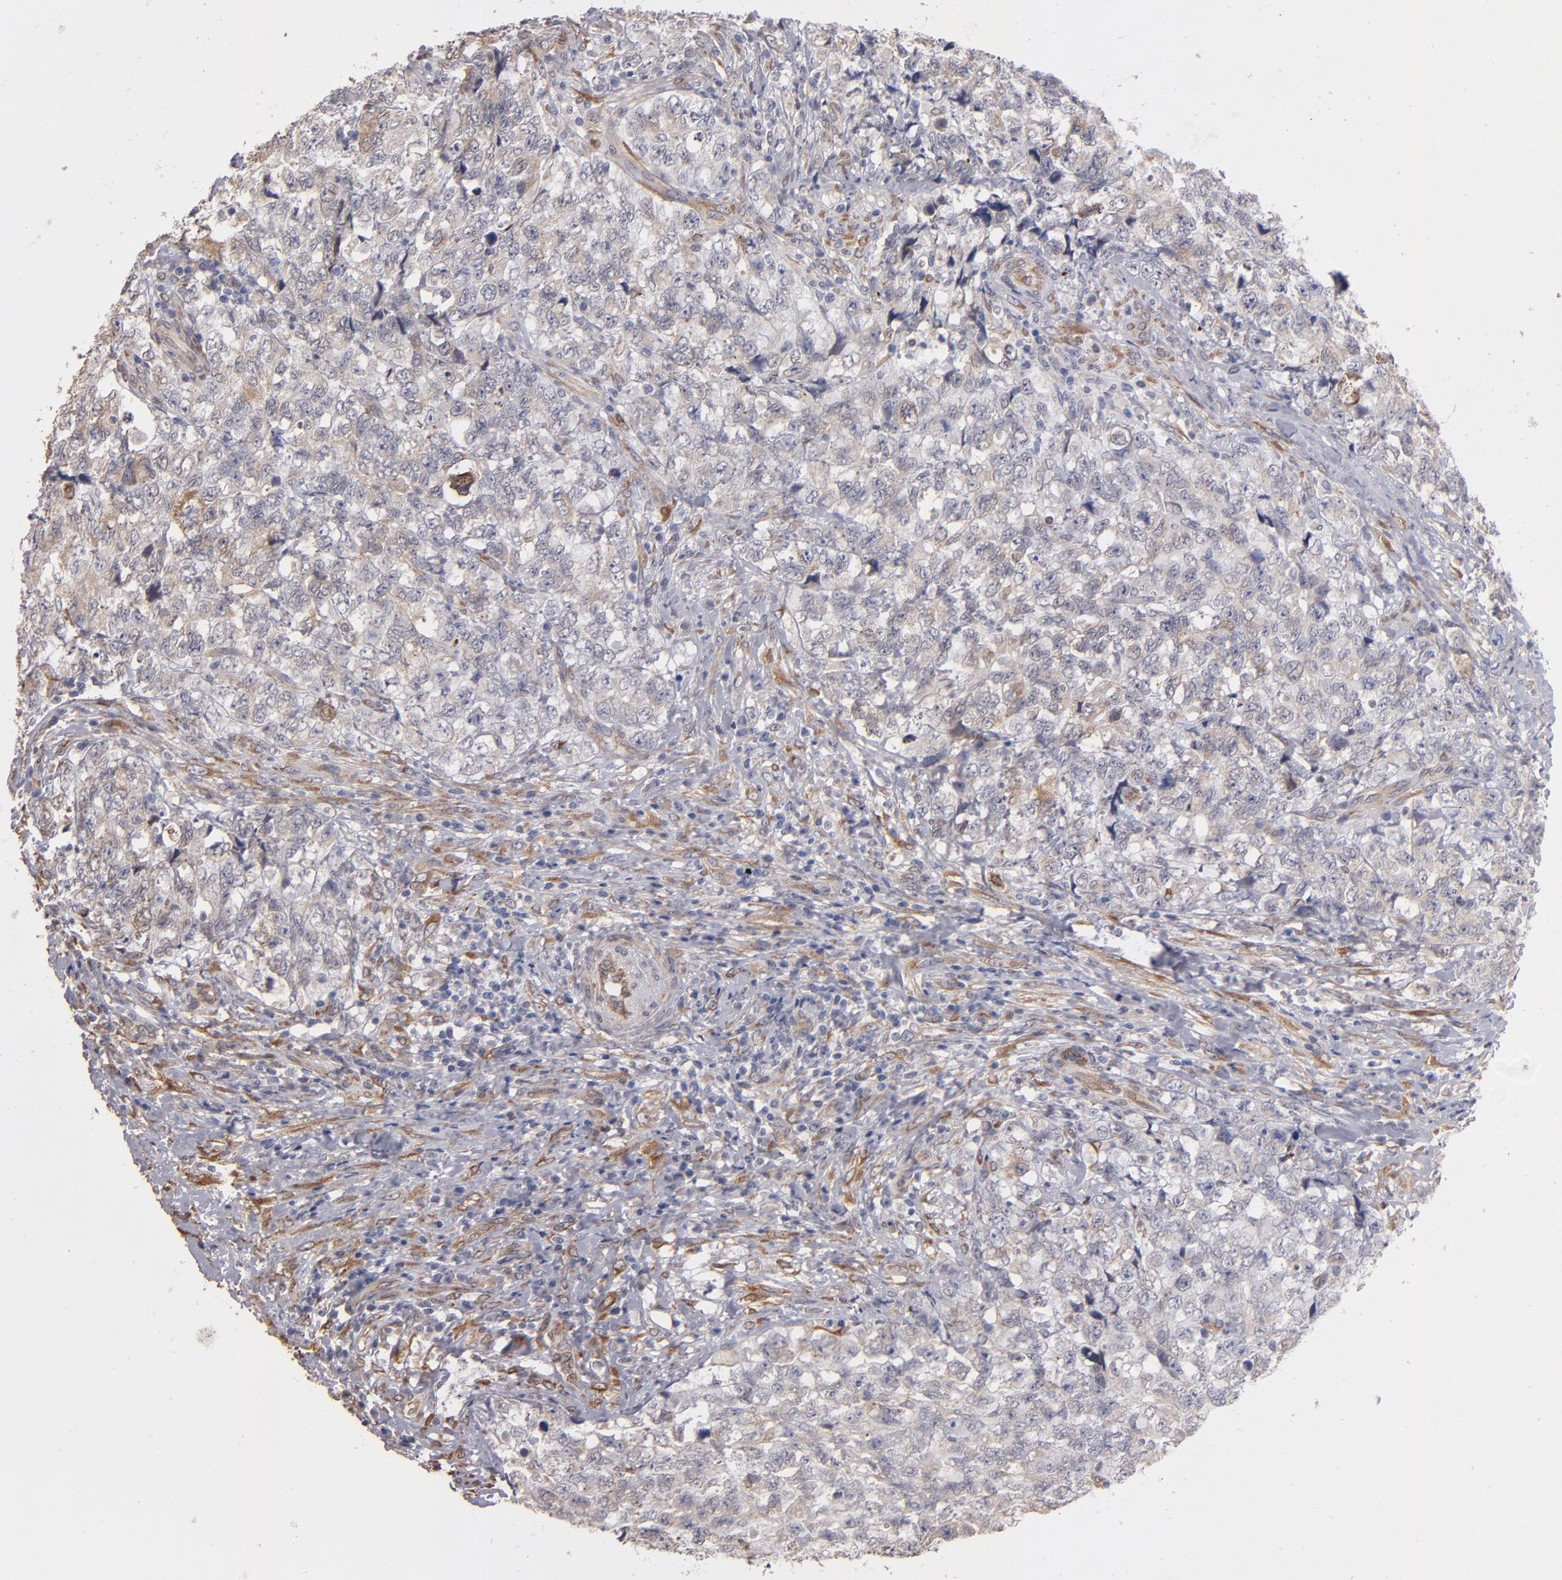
{"staining": {"intensity": "moderate", "quantity": "25%-75%", "location": "cytoplasmic/membranous"}, "tissue": "testis cancer", "cell_type": "Tumor cells", "image_type": "cancer", "snomed": [{"axis": "morphology", "description": "Carcinoma, Embryonal, NOS"}, {"axis": "topography", "description": "Testis"}], "caption": "This is a micrograph of IHC staining of testis cancer, which shows moderate expression in the cytoplasmic/membranous of tumor cells.", "gene": "PGRMC1", "patient": {"sex": "male", "age": 31}}